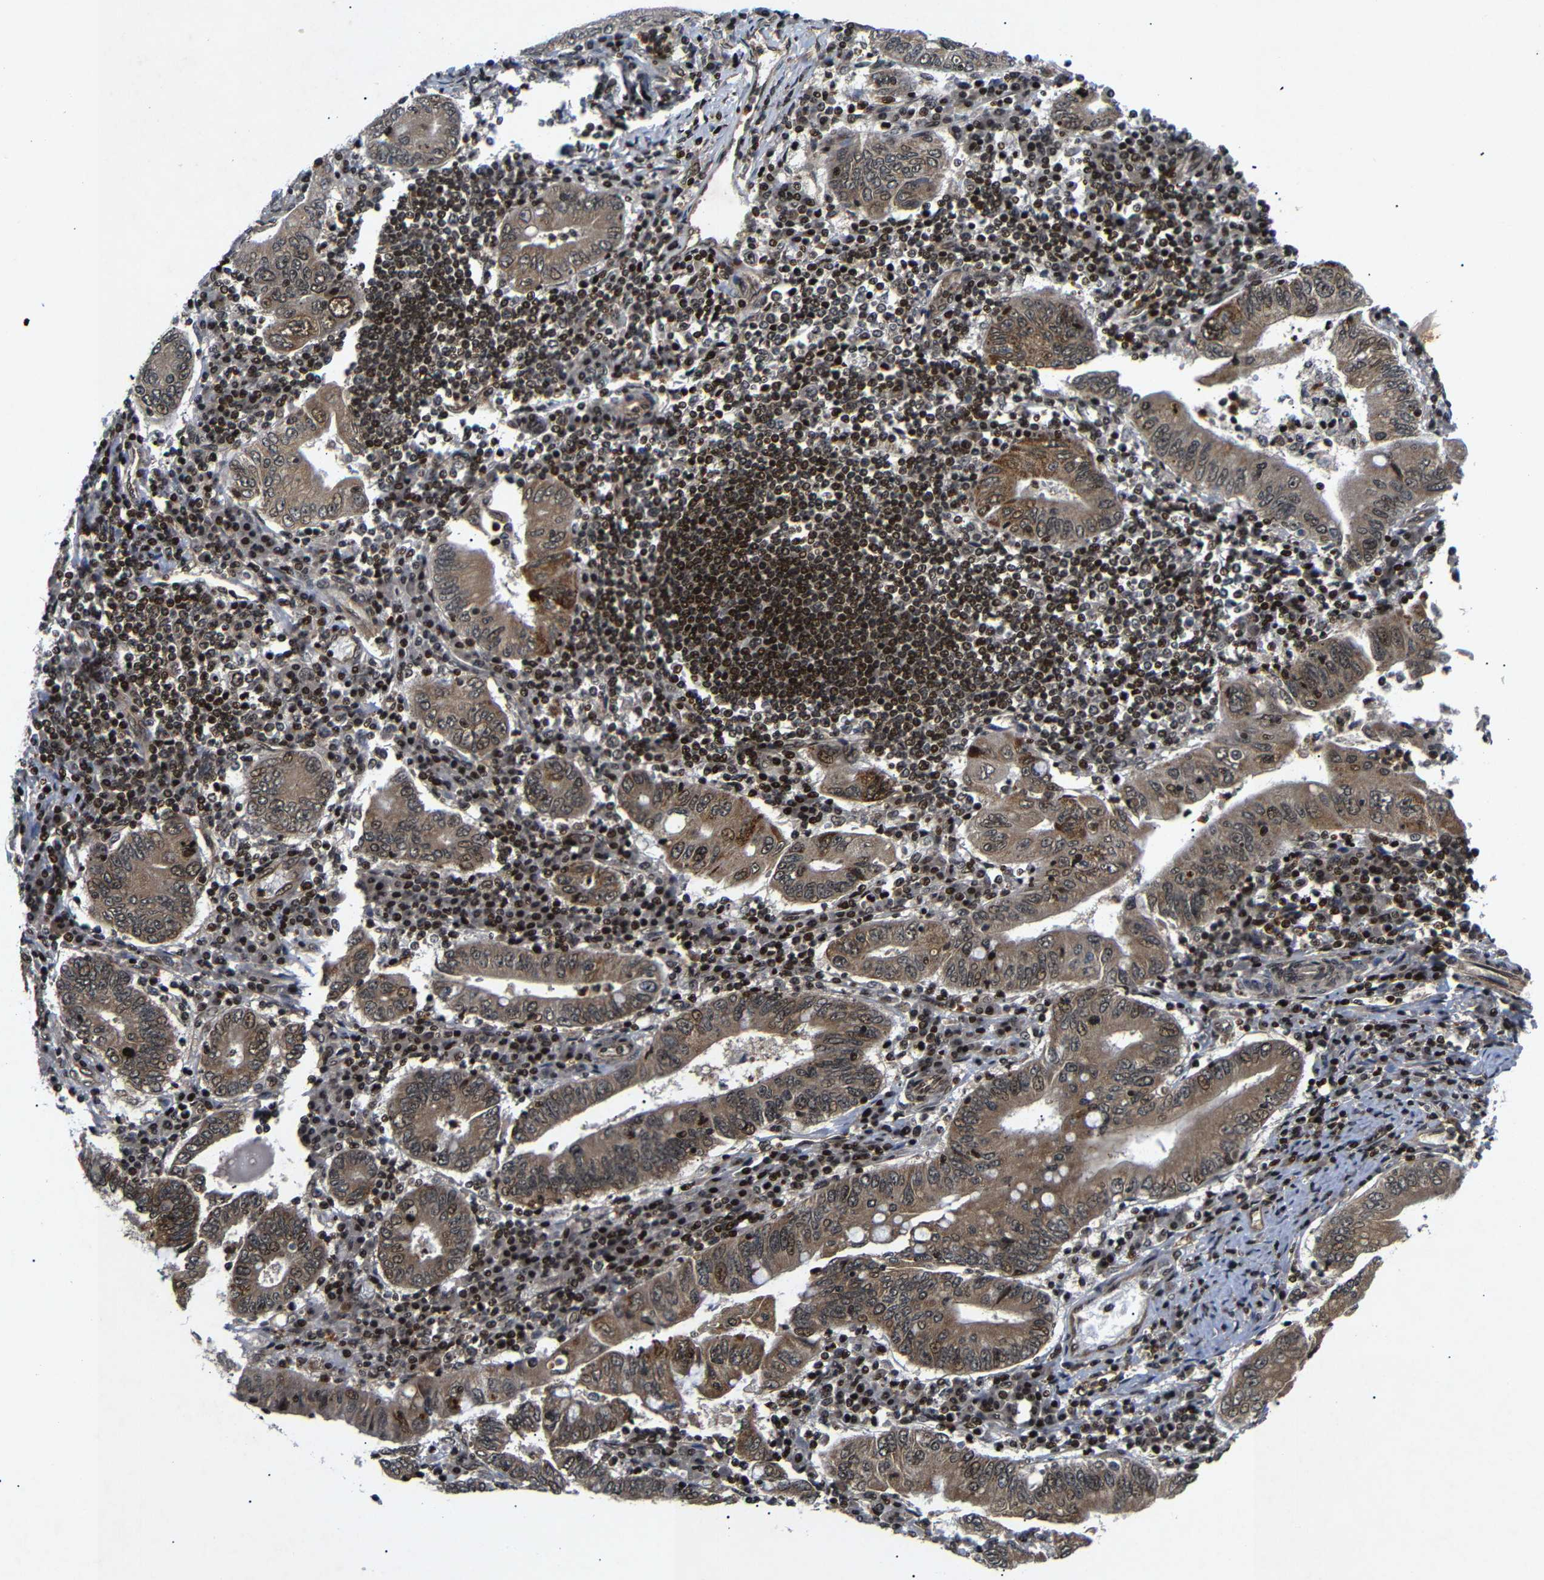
{"staining": {"intensity": "moderate", "quantity": ">75%", "location": "cytoplasmic/membranous,nuclear"}, "tissue": "stomach cancer", "cell_type": "Tumor cells", "image_type": "cancer", "snomed": [{"axis": "morphology", "description": "Normal tissue, NOS"}, {"axis": "morphology", "description": "Adenocarcinoma, NOS"}, {"axis": "topography", "description": "Esophagus"}, {"axis": "topography", "description": "Stomach, upper"}, {"axis": "topography", "description": "Peripheral nerve tissue"}], "caption": "DAB (3,3'-diaminobenzidine) immunohistochemical staining of adenocarcinoma (stomach) shows moderate cytoplasmic/membranous and nuclear protein positivity in approximately >75% of tumor cells.", "gene": "KIF23", "patient": {"sex": "male", "age": 62}}